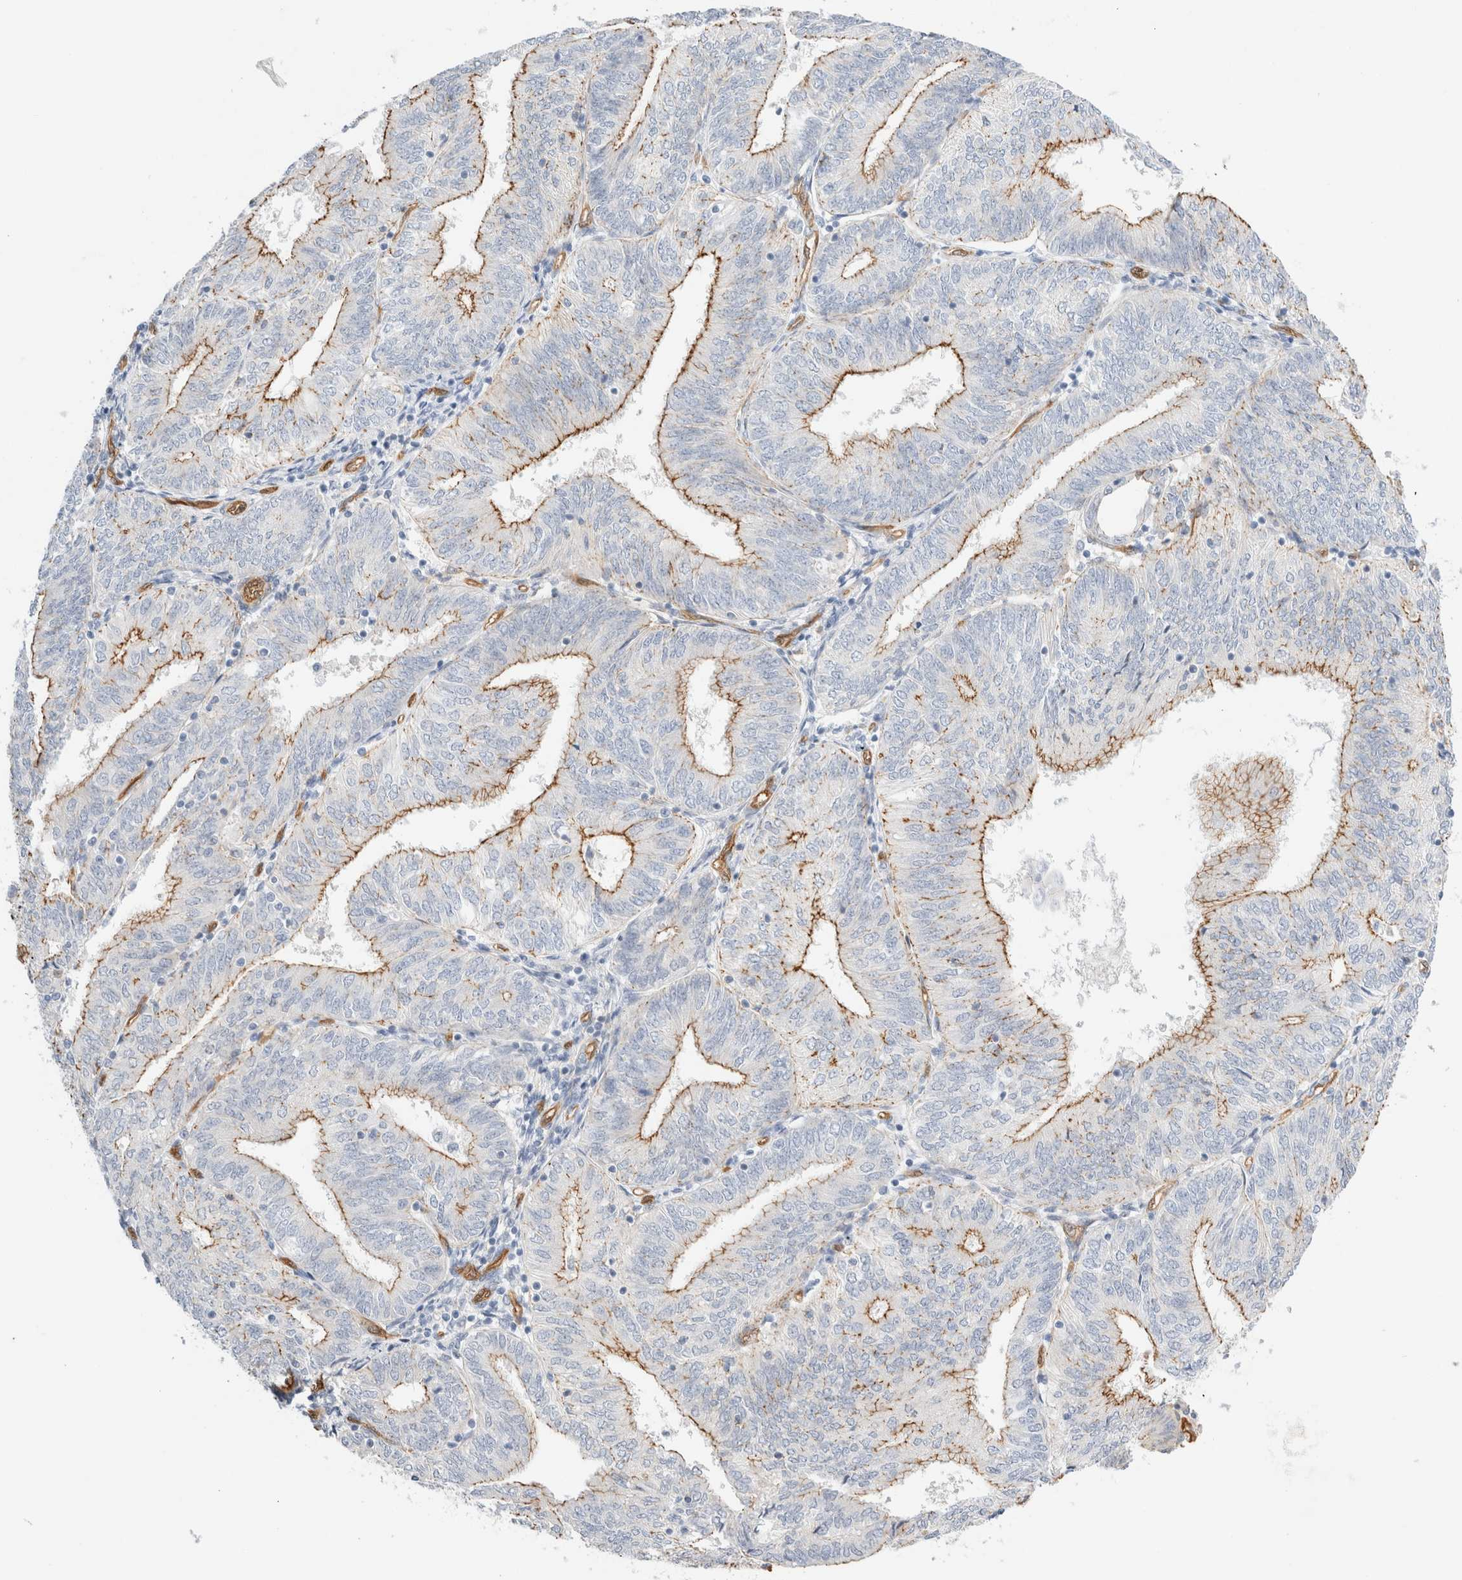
{"staining": {"intensity": "strong", "quantity": "25%-75%", "location": "cytoplasmic/membranous"}, "tissue": "endometrial cancer", "cell_type": "Tumor cells", "image_type": "cancer", "snomed": [{"axis": "morphology", "description": "Adenocarcinoma, NOS"}, {"axis": "topography", "description": "Endometrium"}], "caption": "Endometrial adenocarcinoma stained for a protein (brown) displays strong cytoplasmic/membranous positive positivity in about 25%-75% of tumor cells.", "gene": "LMCD1", "patient": {"sex": "female", "age": 58}}